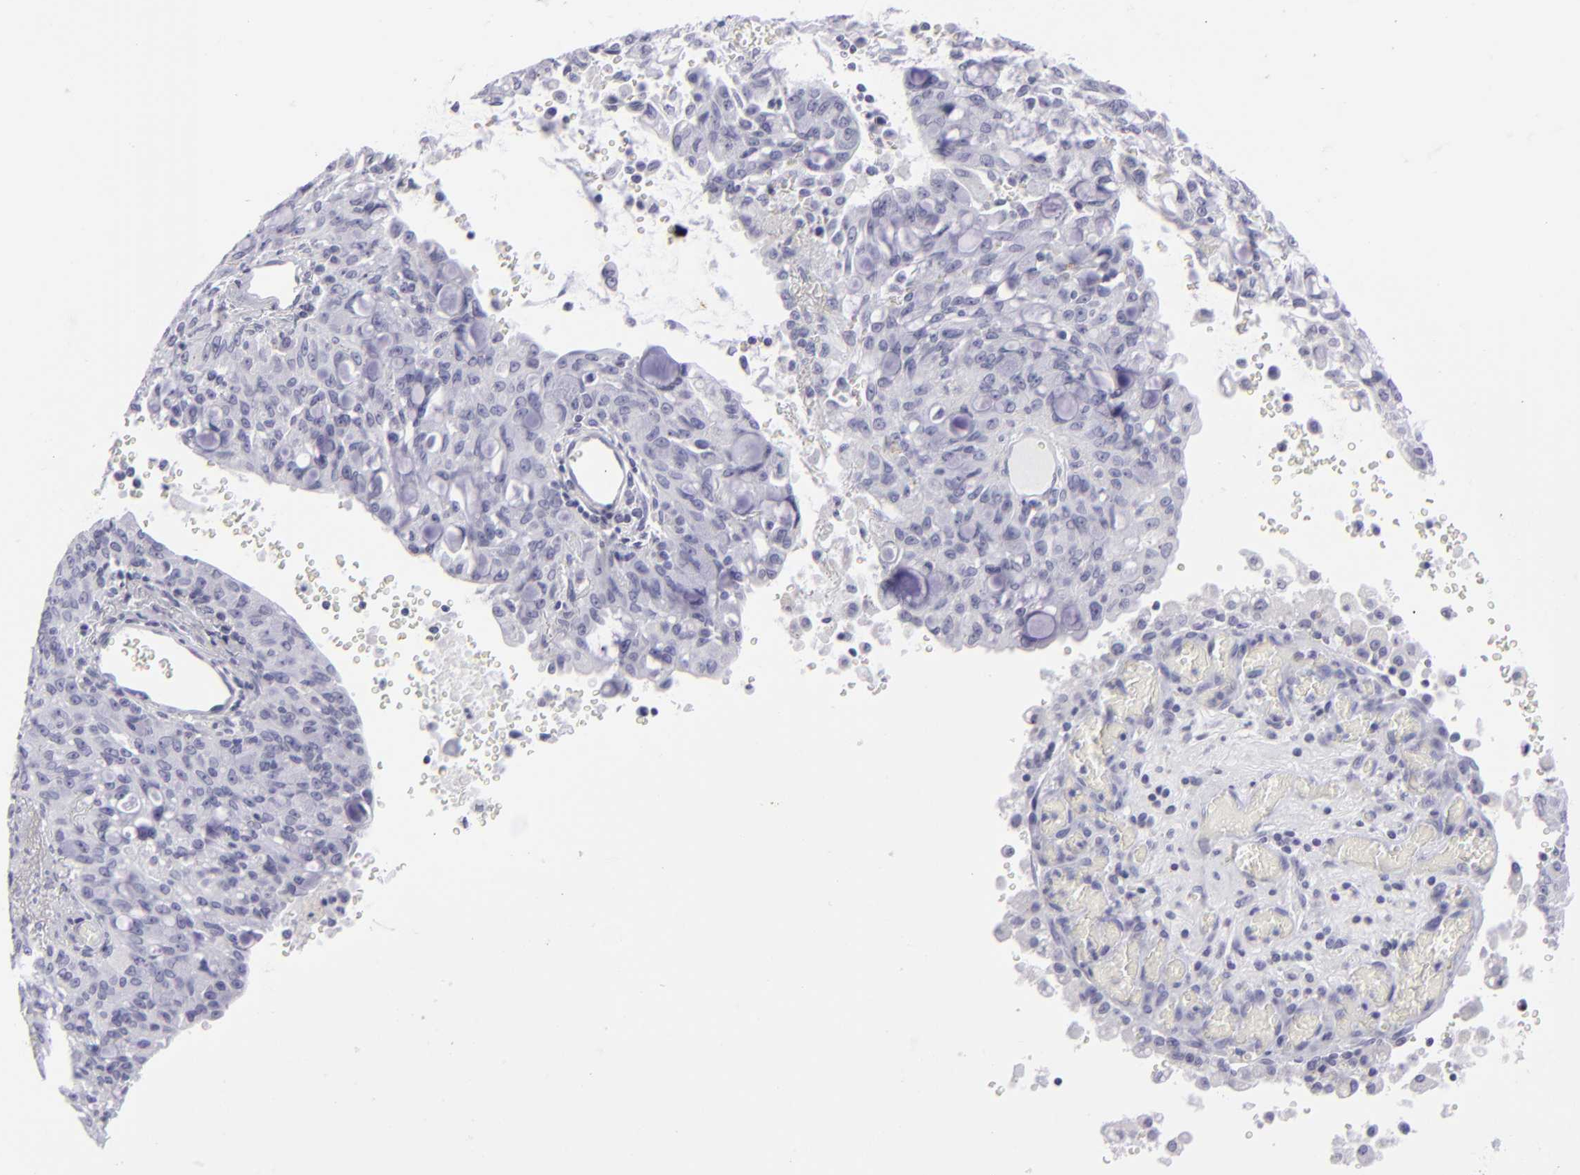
{"staining": {"intensity": "negative", "quantity": "none", "location": "none"}, "tissue": "lung cancer", "cell_type": "Tumor cells", "image_type": "cancer", "snomed": [{"axis": "morphology", "description": "Adenocarcinoma, NOS"}, {"axis": "topography", "description": "Lung"}], "caption": "Immunohistochemistry of lung cancer (adenocarcinoma) shows no expression in tumor cells. Nuclei are stained in blue.", "gene": "KRT1", "patient": {"sex": "female", "age": 44}}